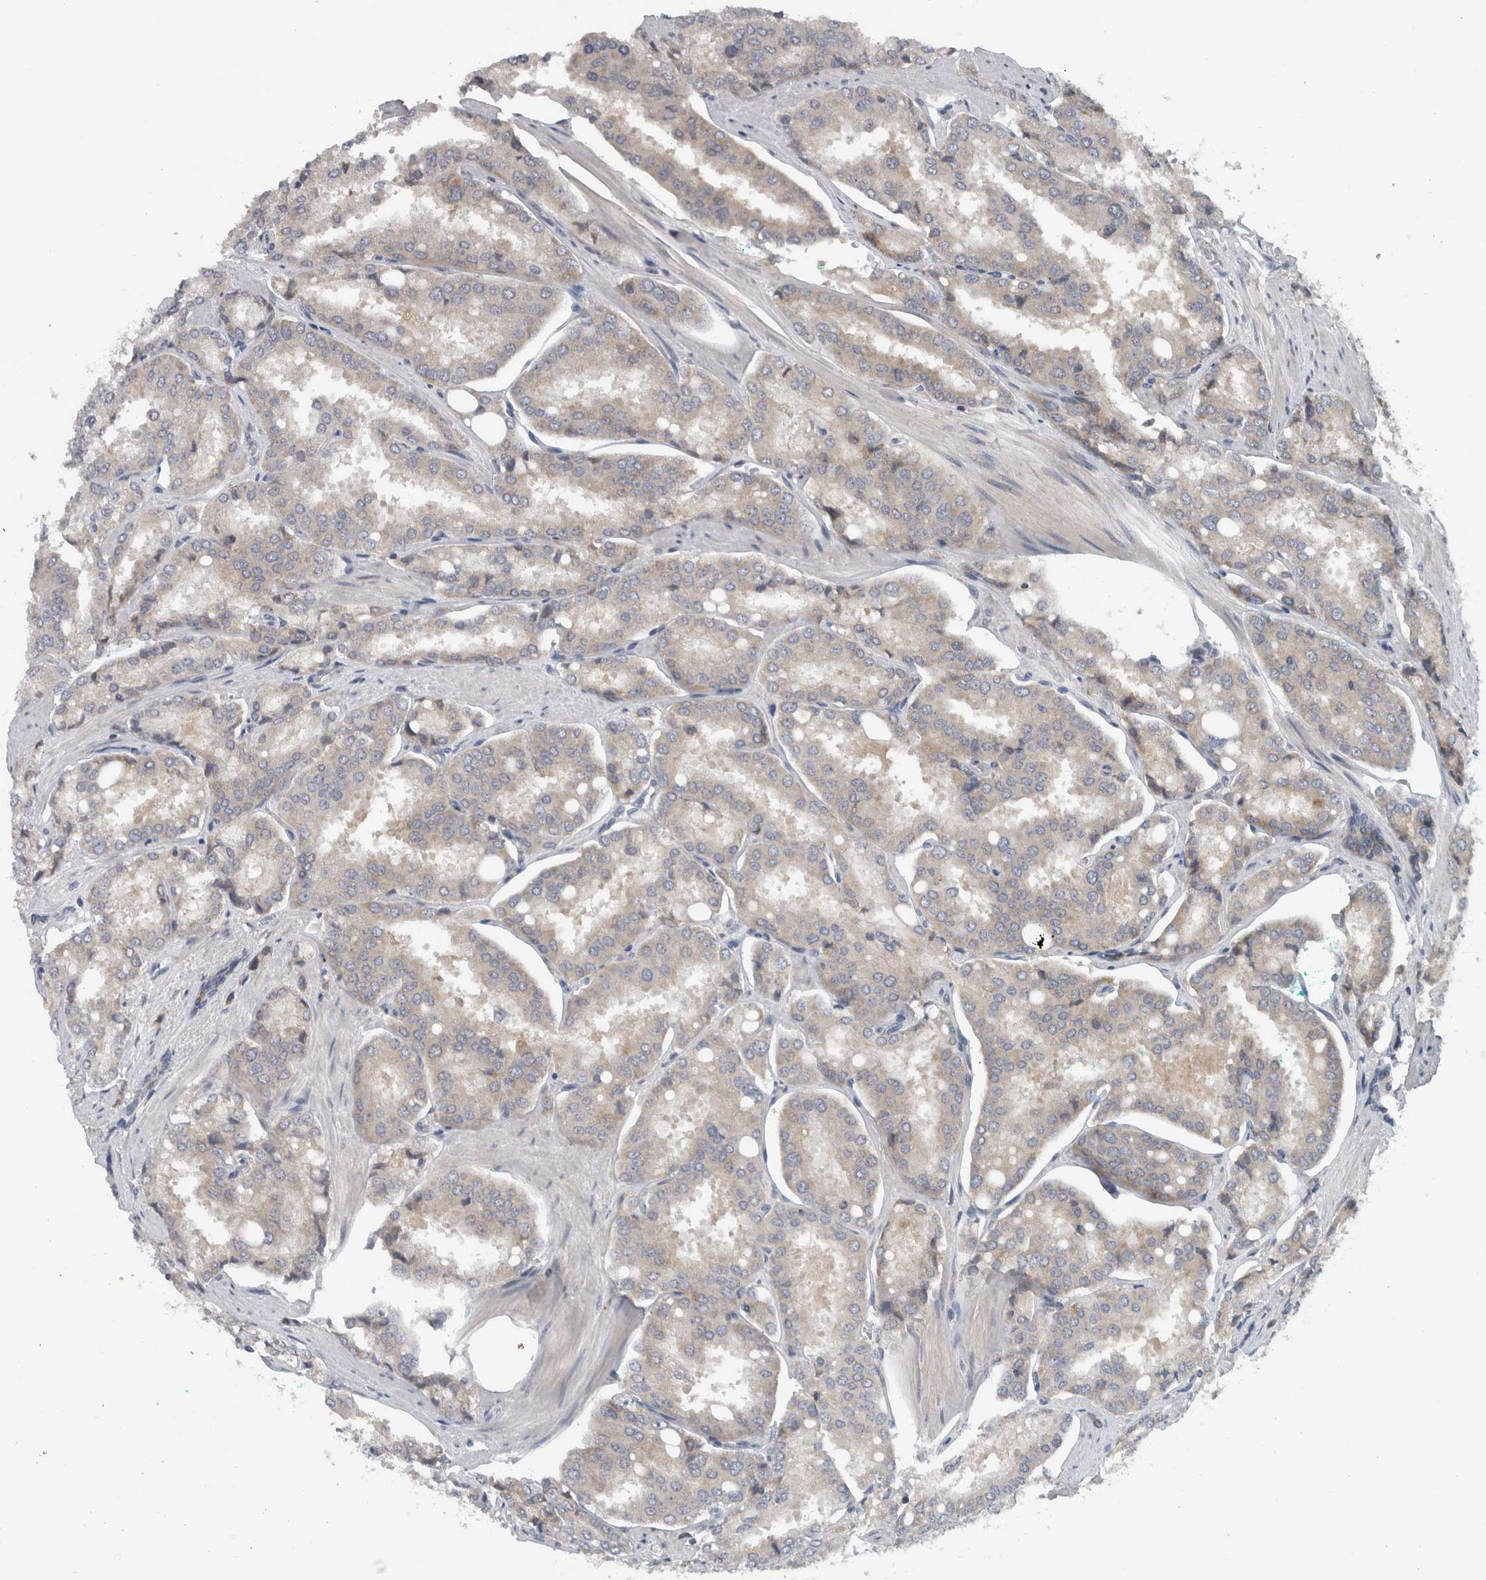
{"staining": {"intensity": "negative", "quantity": "none", "location": "none"}, "tissue": "prostate cancer", "cell_type": "Tumor cells", "image_type": "cancer", "snomed": [{"axis": "morphology", "description": "Adenocarcinoma, High grade"}, {"axis": "topography", "description": "Prostate"}], "caption": "IHC micrograph of human prostate cancer stained for a protein (brown), which demonstrates no expression in tumor cells. Brightfield microscopy of immunohistochemistry (IHC) stained with DAB (3,3'-diaminobenzidine) (brown) and hematoxylin (blue), captured at high magnification.", "gene": "PDCD2", "patient": {"sex": "male", "age": 50}}